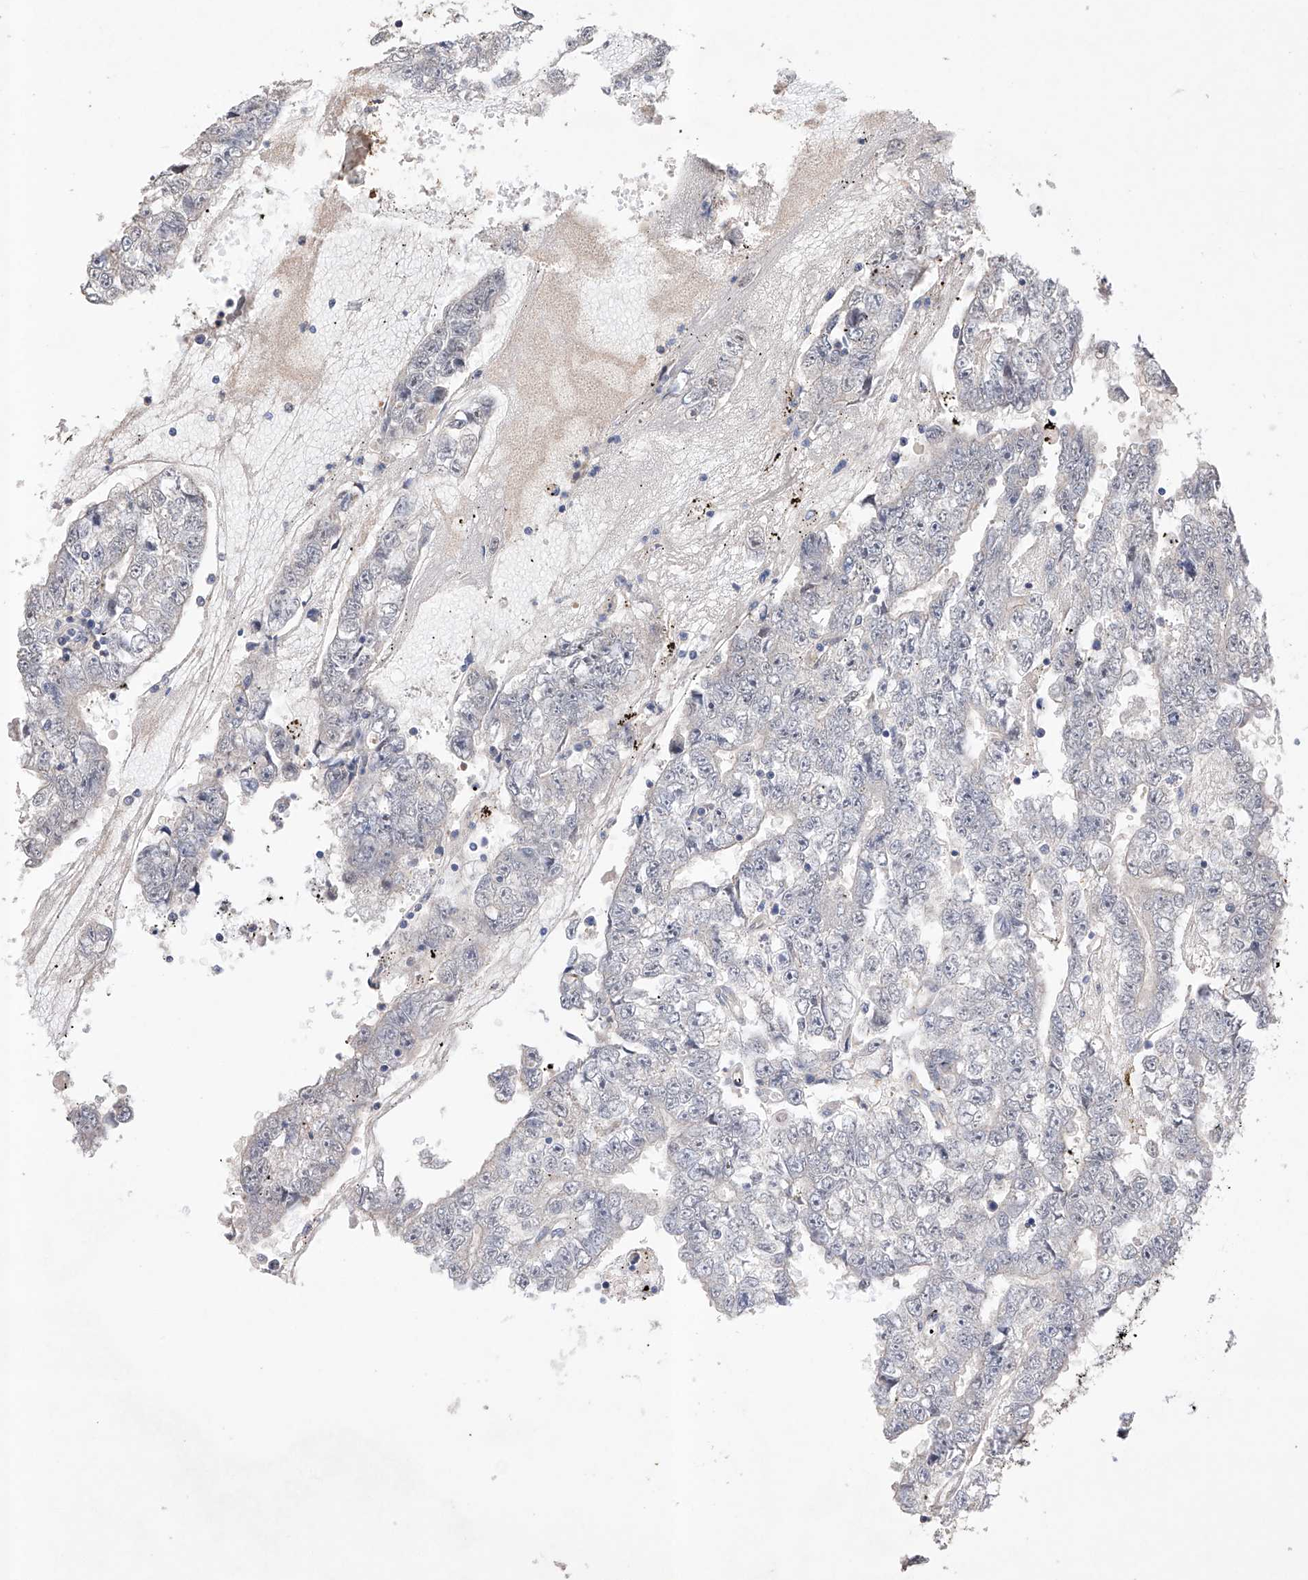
{"staining": {"intensity": "negative", "quantity": "none", "location": "none"}, "tissue": "testis cancer", "cell_type": "Tumor cells", "image_type": "cancer", "snomed": [{"axis": "morphology", "description": "Carcinoma, Embryonal, NOS"}, {"axis": "topography", "description": "Testis"}], "caption": "An immunohistochemistry (IHC) image of testis embryonal carcinoma is shown. There is no staining in tumor cells of testis embryonal carcinoma.", "gene": "AFG1L", "patient": {"sex": "male", "age": 25}}